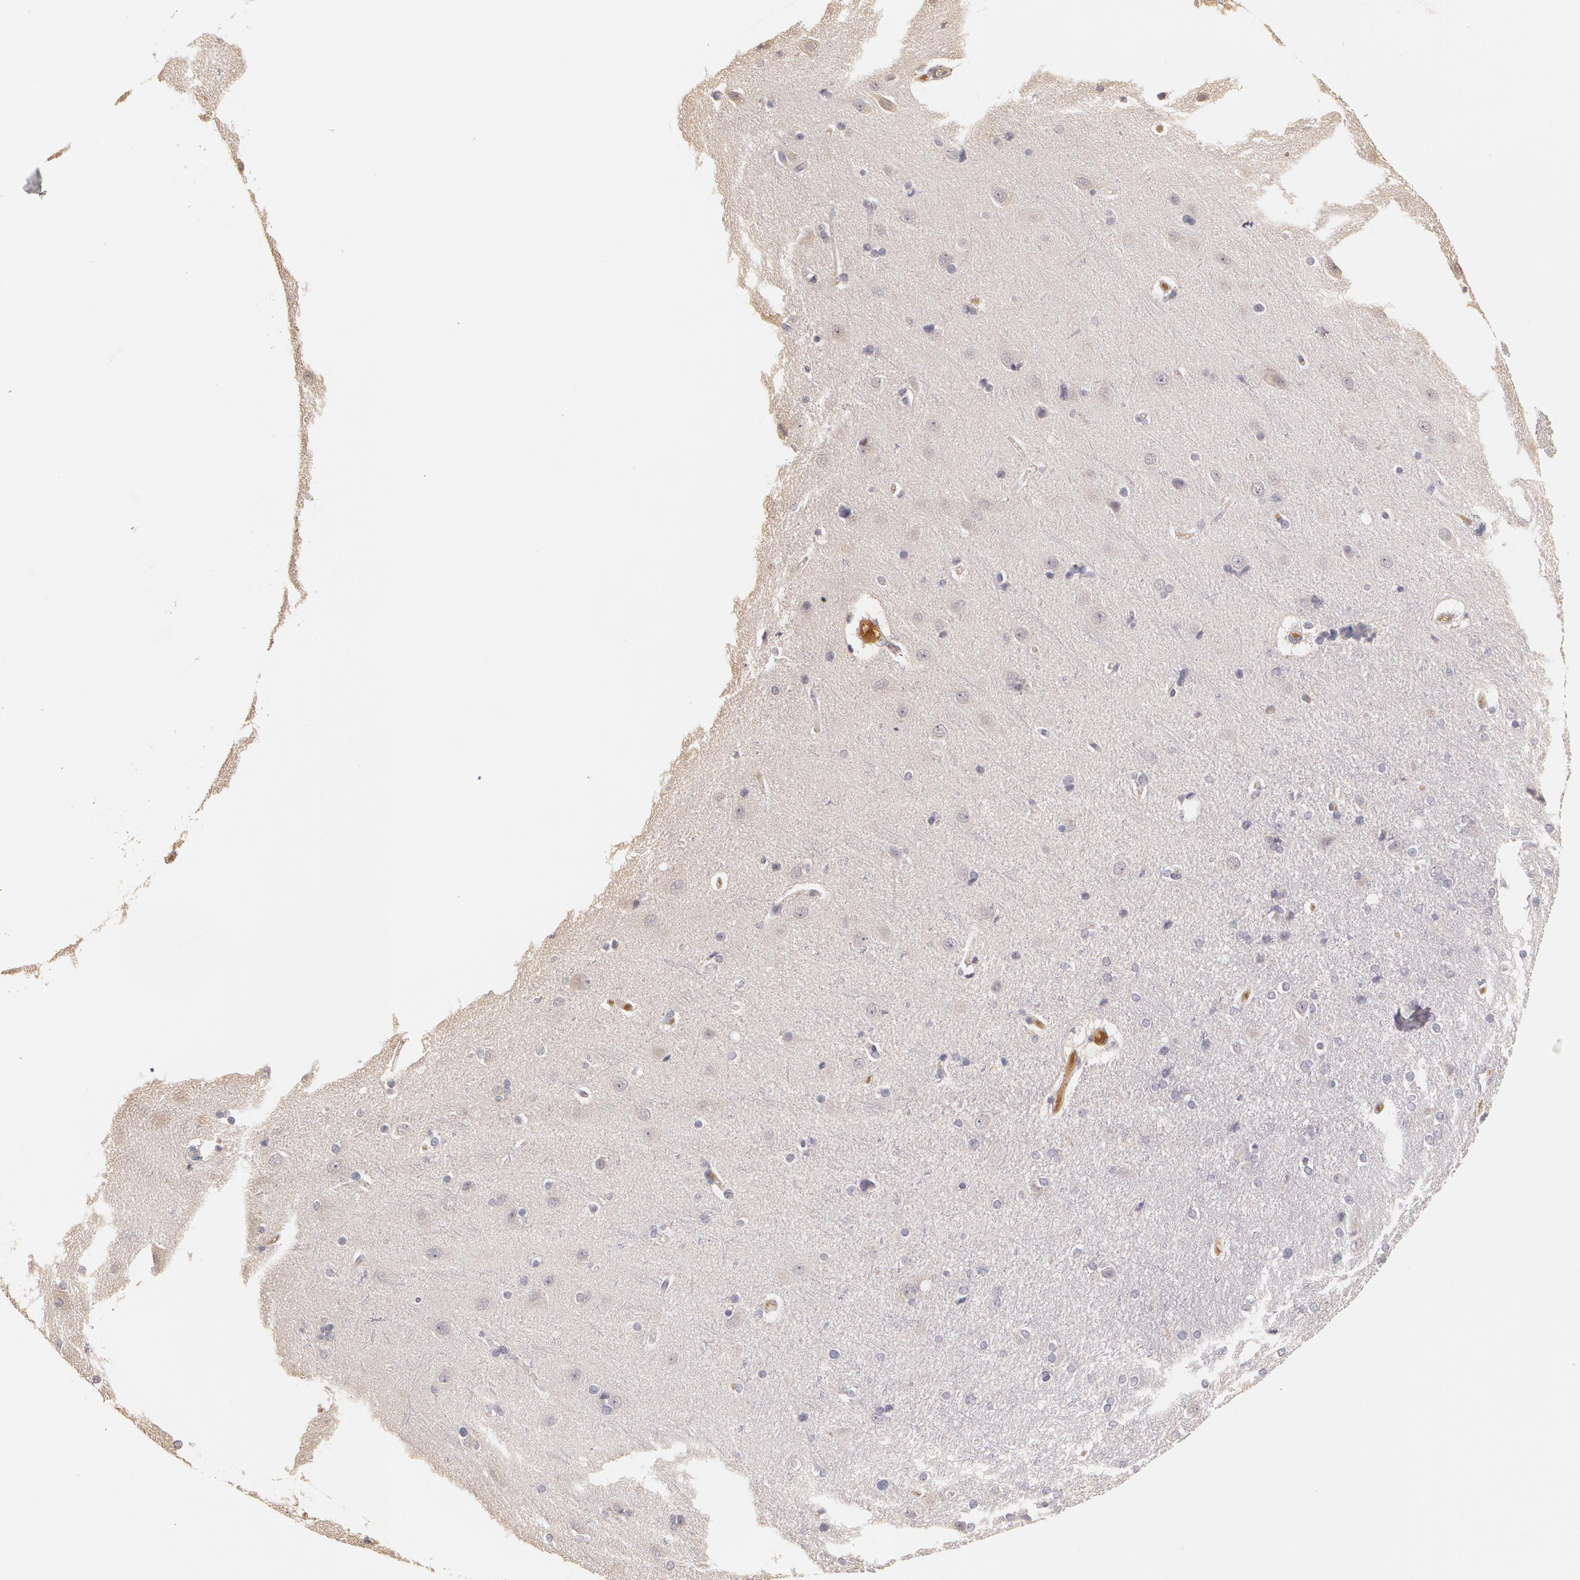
{"staining": {"intensity": "negative", "quantity": "none", "location": "none"}, "tissue": "cerebral cortex", "cell_type": "Endothelial cells", "image_type": "normal", "snomed": [{"axis": "morphology", "description": "Normal tissue, NOS"}, {"axis": "topography", "description": "Cerebral cortex"}], "caption": "Immunohistochemical staining of normal human cerebral cortex demonstrates no significant staining in endothelial cells.", "gene": "LRG1", "patient": {"sex": "female", "age": 54}}